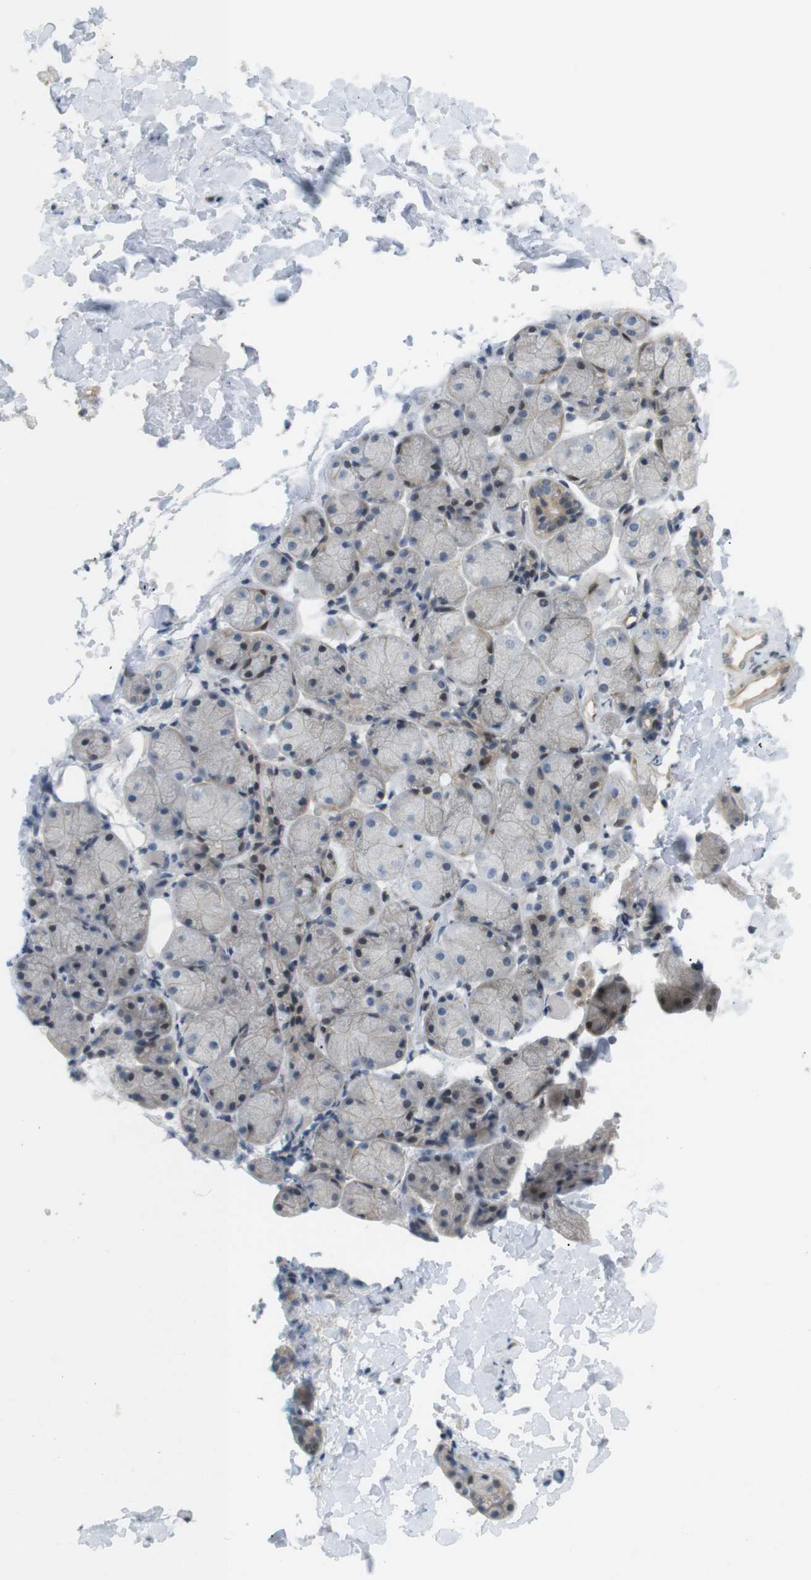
{"staining": {"intensity": "weak", "quantity": "25%-75%", "location": "cytoplasmic/membranous"}, "tissue": "salivary gland", "cell_type": "Glandular cells", "image_type": "normal", "snomed": [{"axis": "morphology", "description": "Normal tissue, NOS"}, {"axis": "topography", "description": "Salivary gland"}], "caption": "Brown immunohistochemical staining in unremarkable human salivary gland demonstrates weak cytoplasmic/membranous positivity in about 25%-75% of glandular cells.", "gene": "PPP1R14A", "patient": {"sex": "female", "age": 24}}